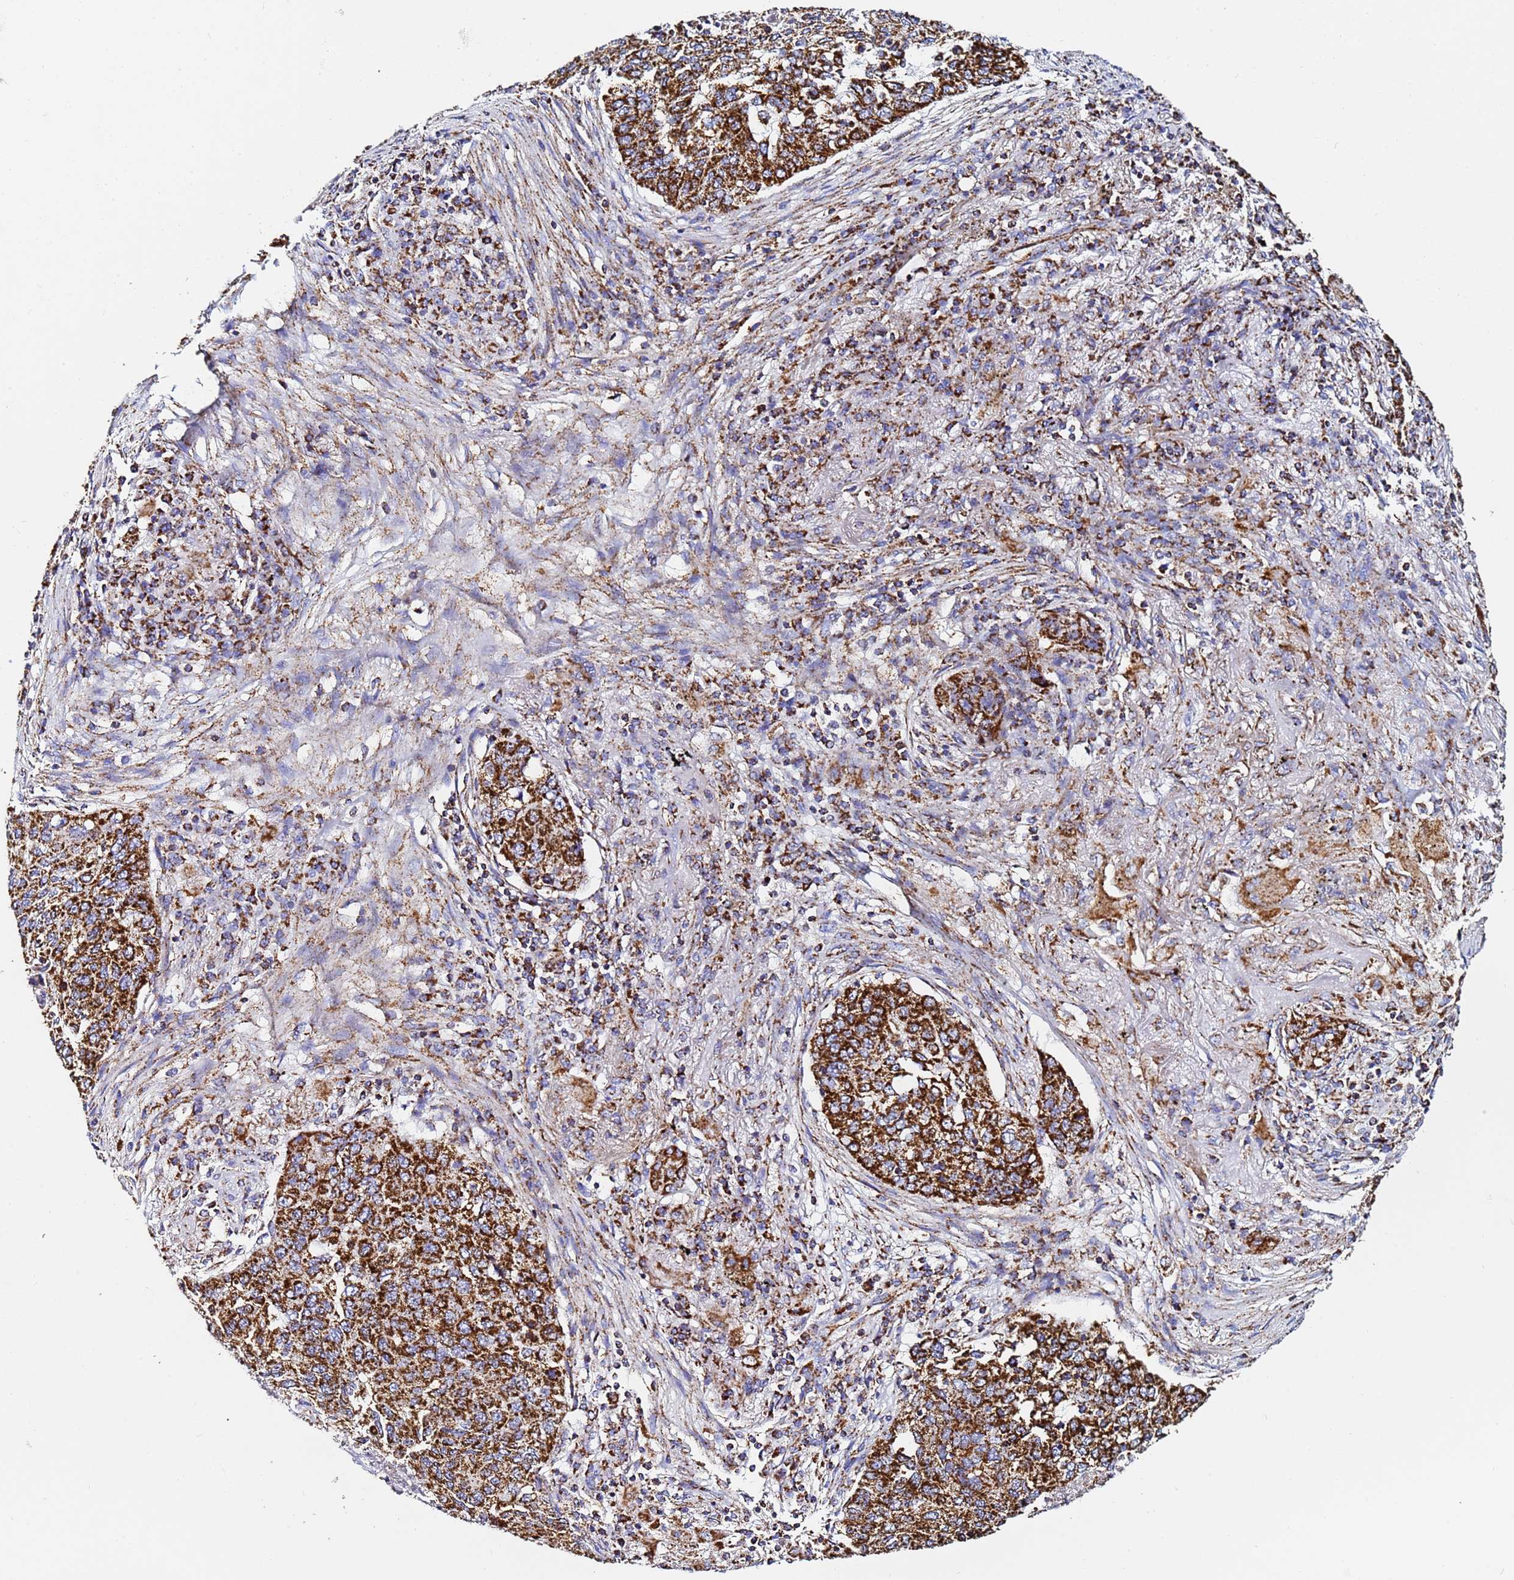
{"staining": {"intensity": "strong", "quantity": ">75%", "location": "cytoplasmic/membranous"}, "tissue": "lung cancer", "cell_type": "Tumor cells", "image_type": "cancer", "snomed": [{"axis": "morphology", "description": "Squamous cell carcinoma, NOS"}, {"axis": "topography", "description": "Lung"}], "caption": "A histopathology image of human squamous cell carcinoma (lung) stained for a protein displays strong cytoplasmic/membranous brown staining in tumor cells. (DAB = brown stain, brightfield microscopy at high magnification).", "gene": "PHB2", "patient": {"sex": "female", "age": 63}}